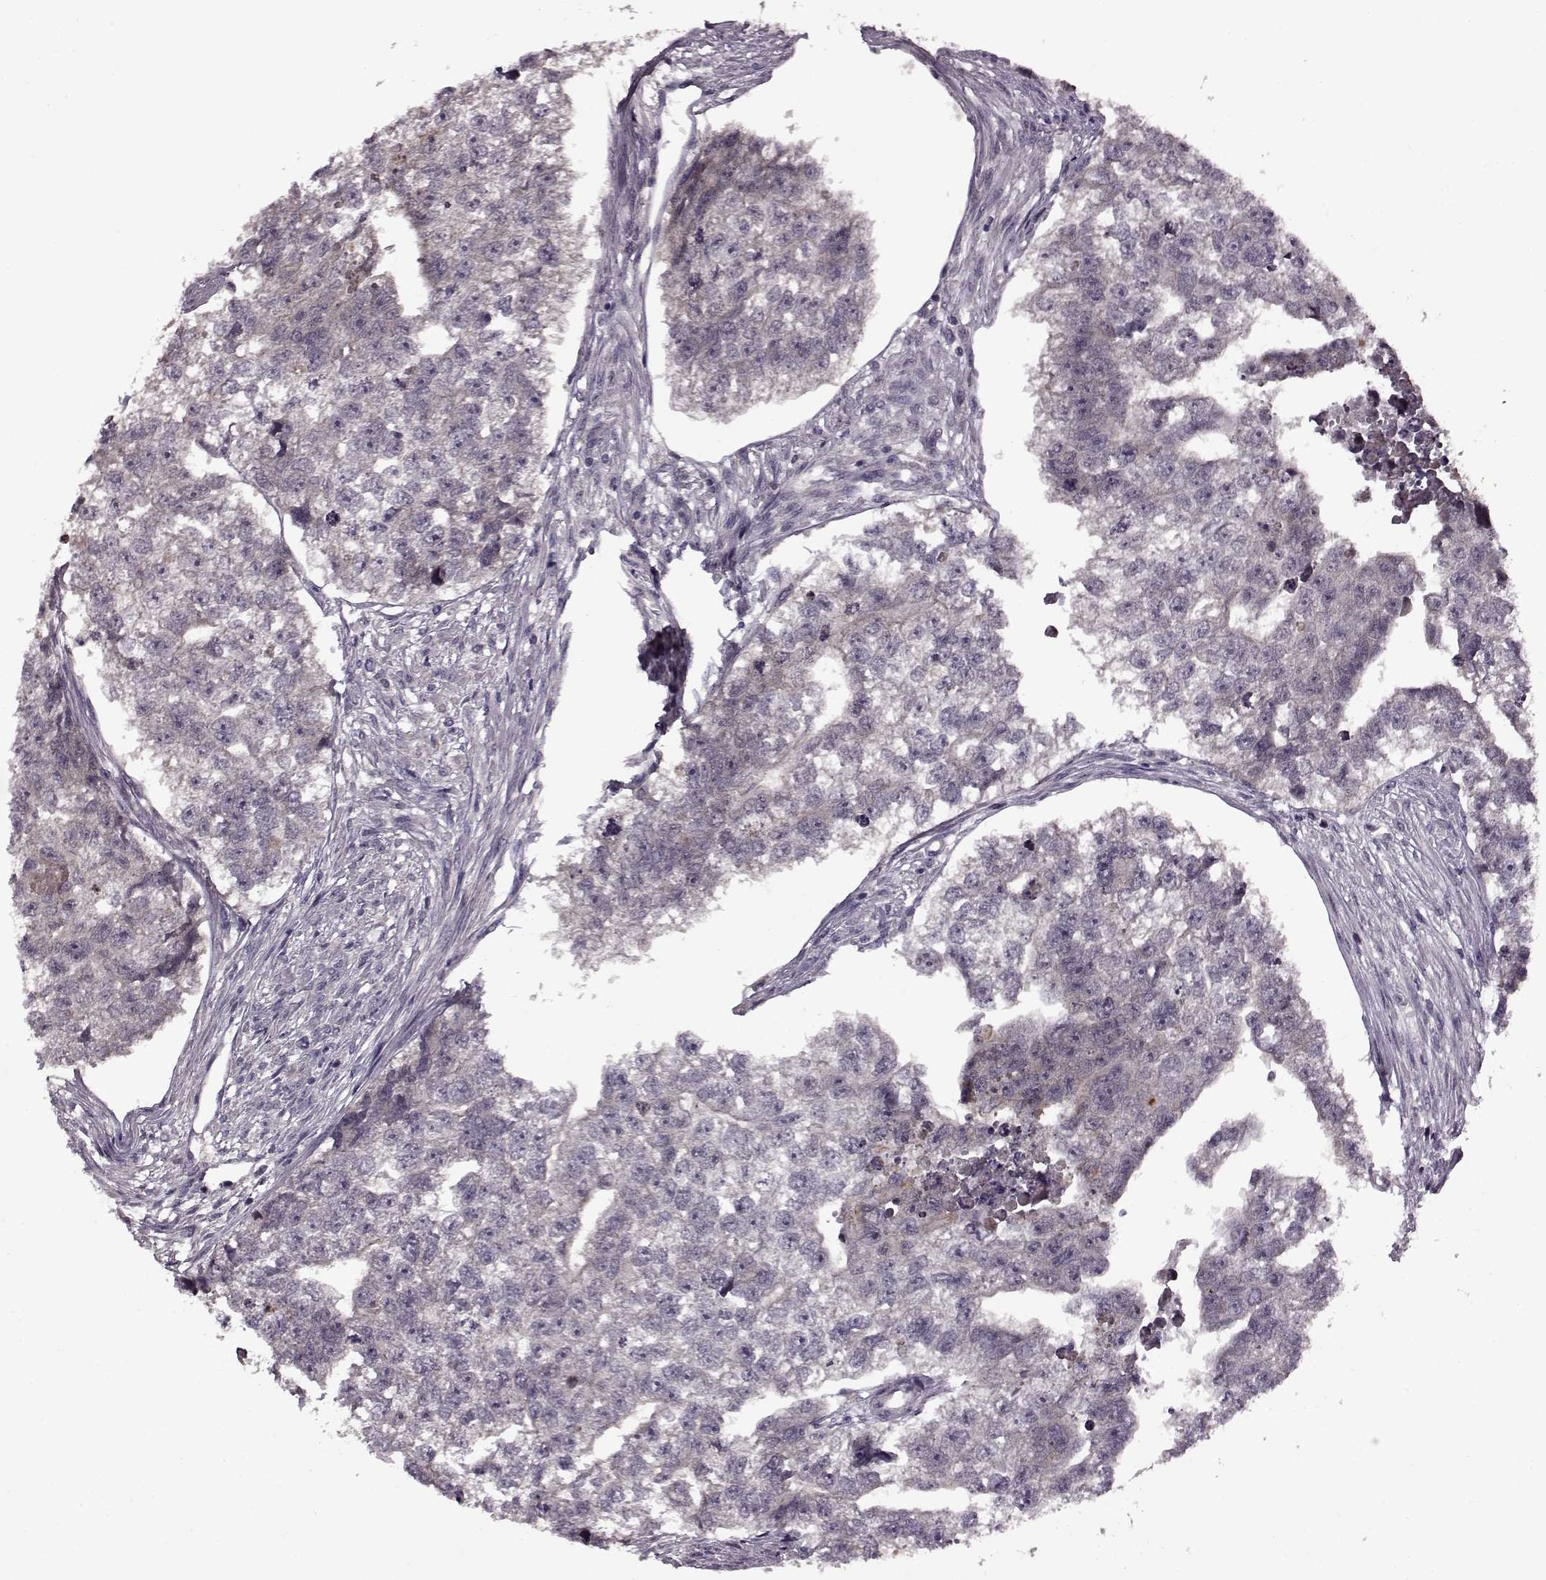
{"staining": {"intensity": "negative", "quantity": "none", "location": "none"}, "tissue": "testis cancer", "cell_type": "Tumor cells", "image_type": "cancer", "snomed": [{"axis": "morphology", "description": "Carcinoma, Embryonal, NOS"}, {"axis": "morphology", "description": "Teratoma, malignant, NOS"}, {"axis": "topography", "description": "Testis"}], "caption": "The photomicrograph displays no staining of tumor cells in testis cancer (embryonal carcinoma). (DAB immunohistochemistry (IHC) with hematoxylin counter stain).", "gene": "MAIP1", "patient": {"sex": "male", "age": 44}}